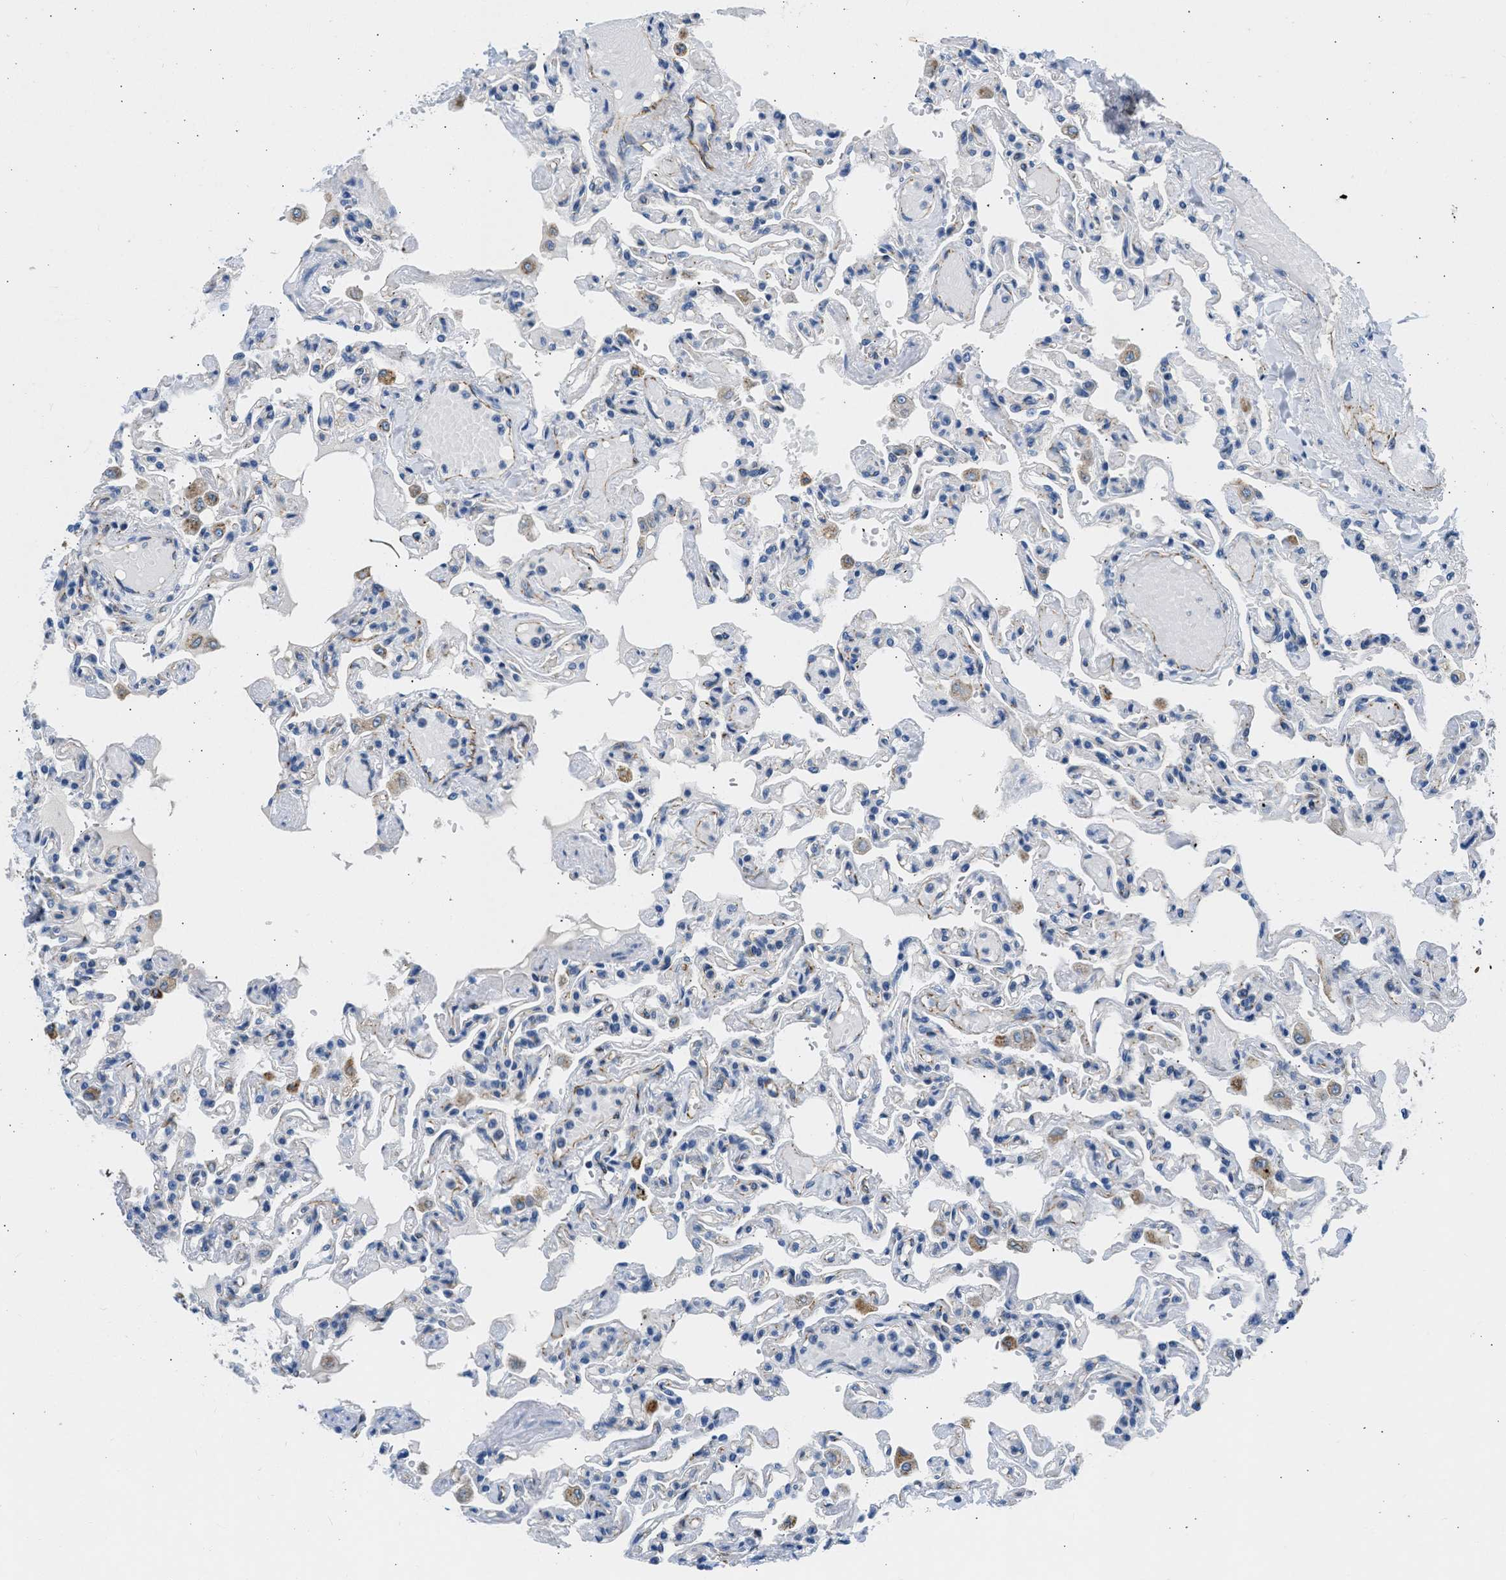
{"staining": {"intensity": "negative", "quantity": "none", "location": "none"}, "tissue": "lung", "cell_type": "Alveolar cells", "image_type": "normal", "snomed": [{"axis": "morphology", "description": "Normal tissue, NOS"}, {"axis": "topography", "description": "Lung"}], "caption": "Immunohistochemical staining of benign lung displays no significant positivity in alveolar cells.", "gene": "ULK4", "patient": {"sex": "male", "age": 21}}